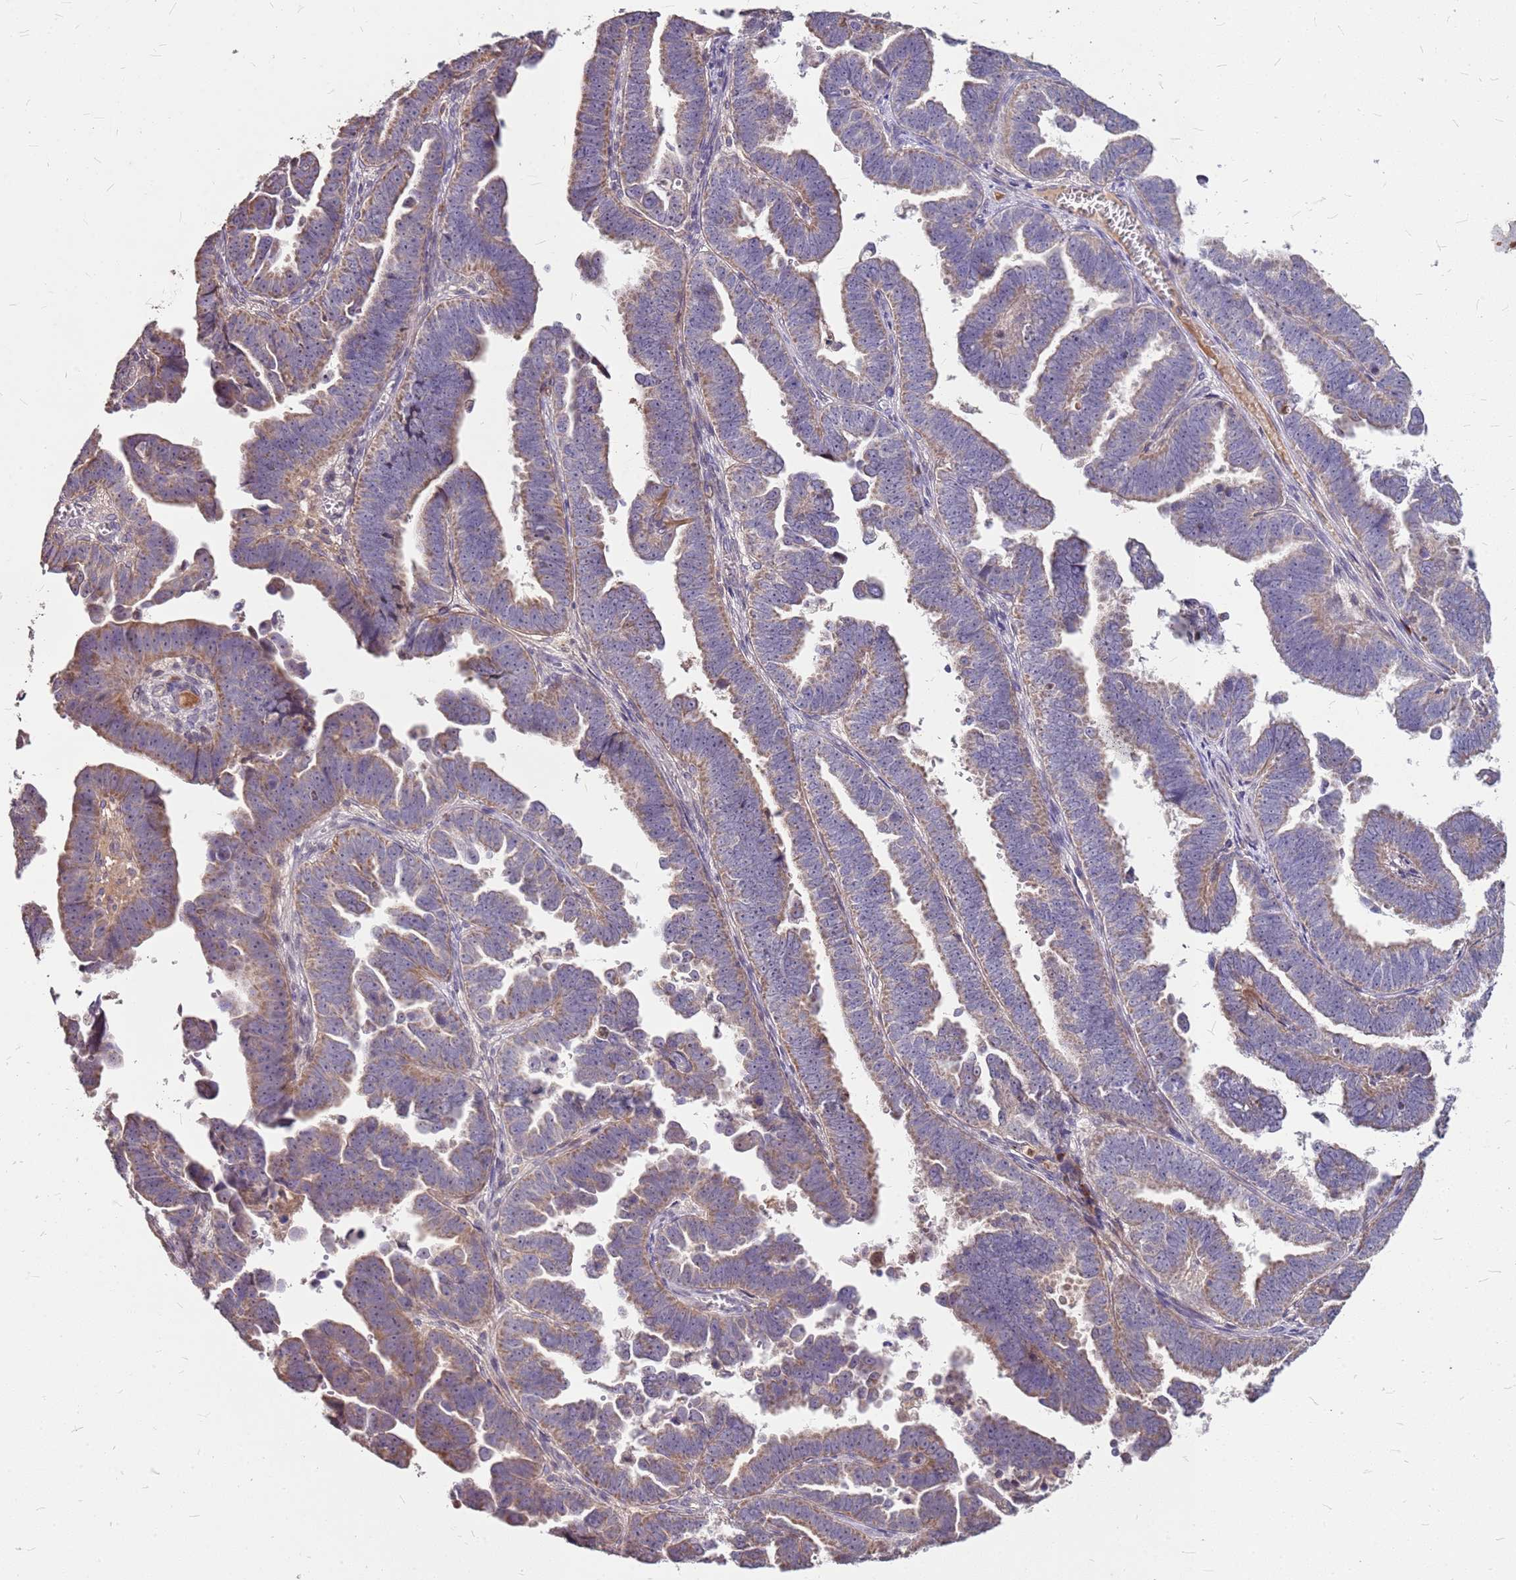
{"staining": {"intensity": "moderate", "quantity": "25%-75%", "location": "cytoplasmic/membranous"}, "tissue": "endometrial cancer", "cell_type": "Tumor cells", "image_type": "cancer", "snomed": [{"axis": "morphology", "description": "Adenocarcinoma, NOS"}, {"axis": "topography", "description": "Endometrium"}], "caption": "Endometrial adenocarcinoma was stained to show a protein in brown. There is medium levels of moderate cytoplasmic/membranous positivity in approximately 25%-75% of tumor cells.", "gene": "DCDC2C", "patient": {"sex": "female", "age": 75}}